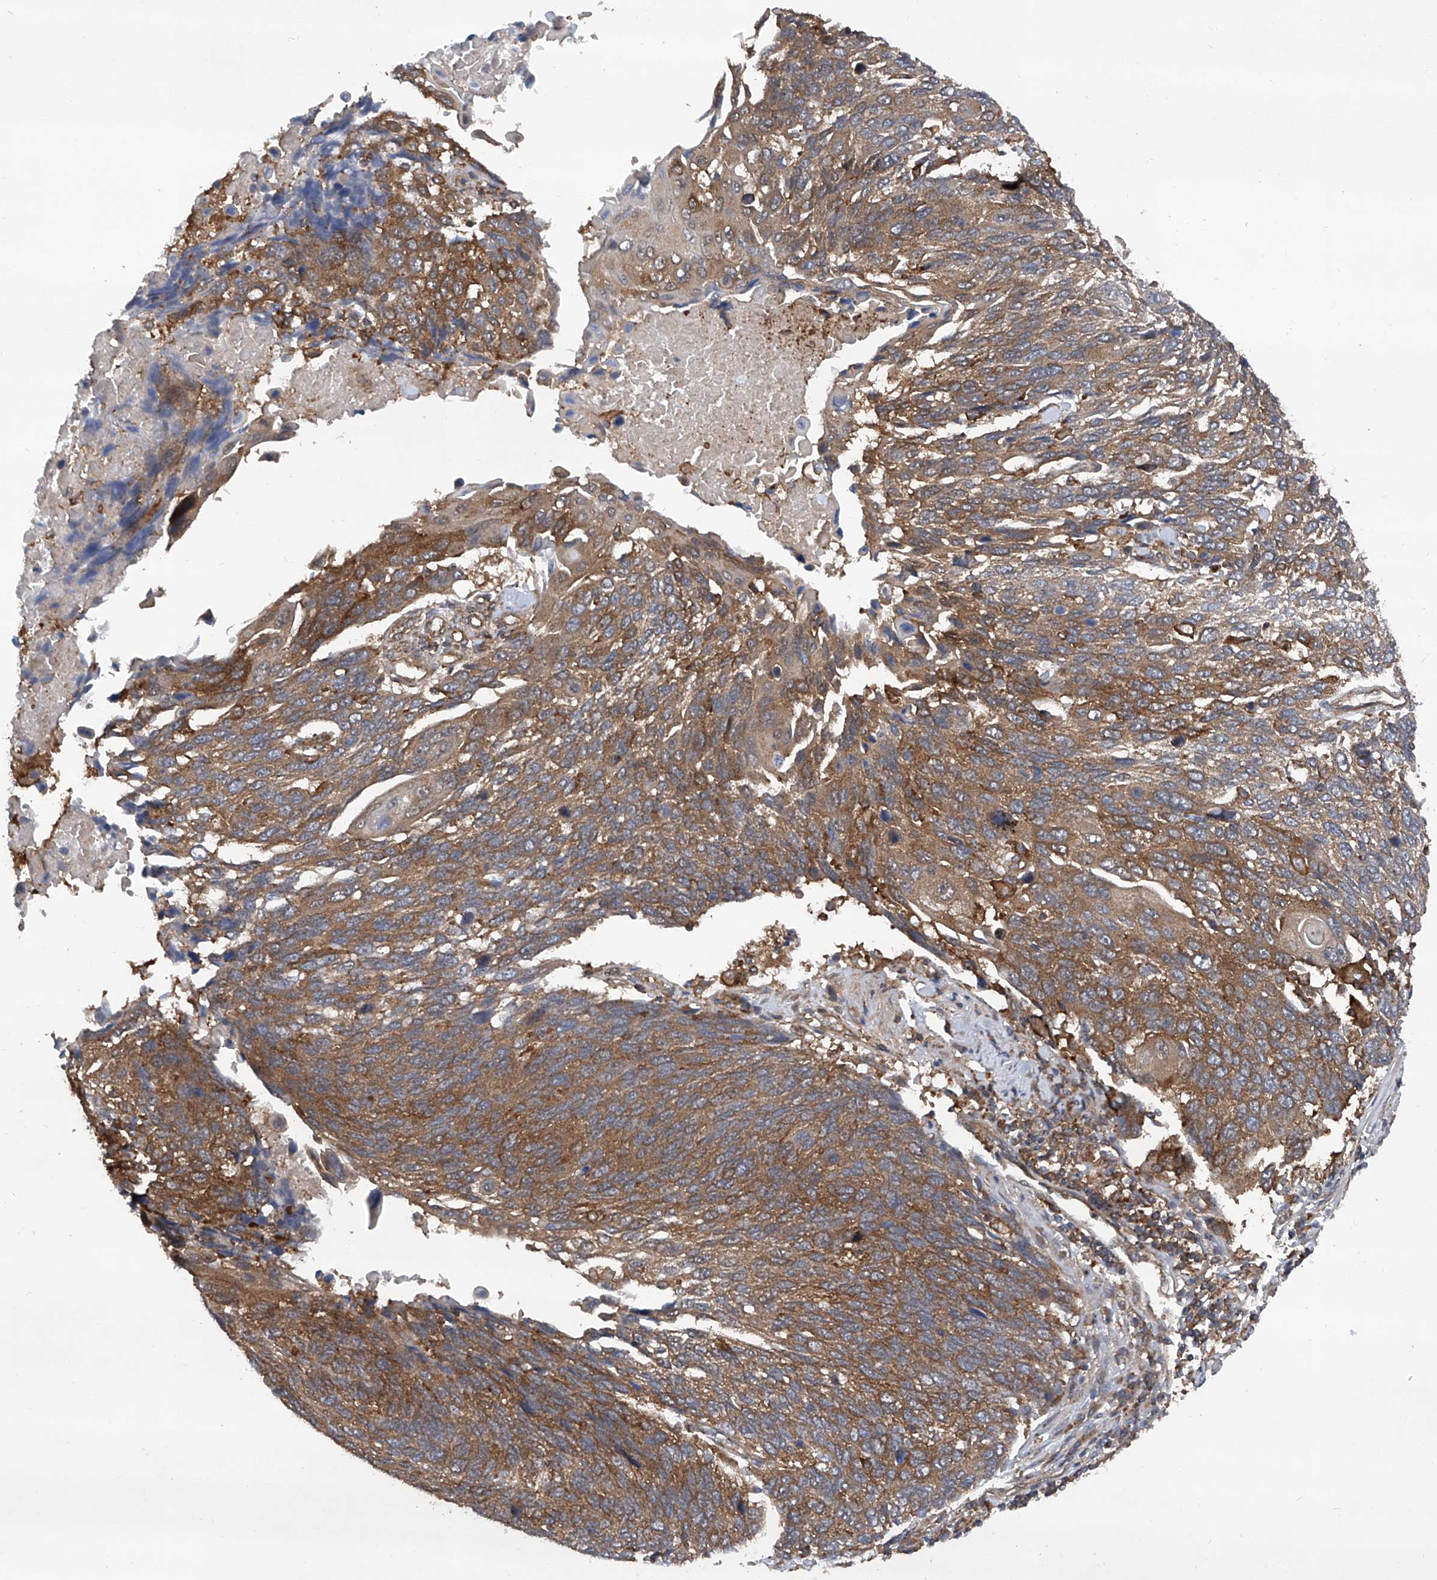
{"staining": {"intensity": "moderate", "quantity": ">75%", "location": "cytoplasmic/membranous"}, "tissue": "lung cancer", "cell_type": "Tumor cells", "image_type": "cancer", "snomed": [{"axis": "morphology", "description": "Squamous cell carcinoma, NOS"}, {"axis": "topography", "description": "Lung"}], "caption": "Tumor cells exhibit medium levels of moderate cytoplasmic/membranous positivity in approximately >75% of cells in lung cancer. (DAB (3,3'-diaminobenzidine) = brown stain, brightfield microscopy at high magnification).", "gene": "SMAP1", "patient": {"sex": "male", "age": 66}}